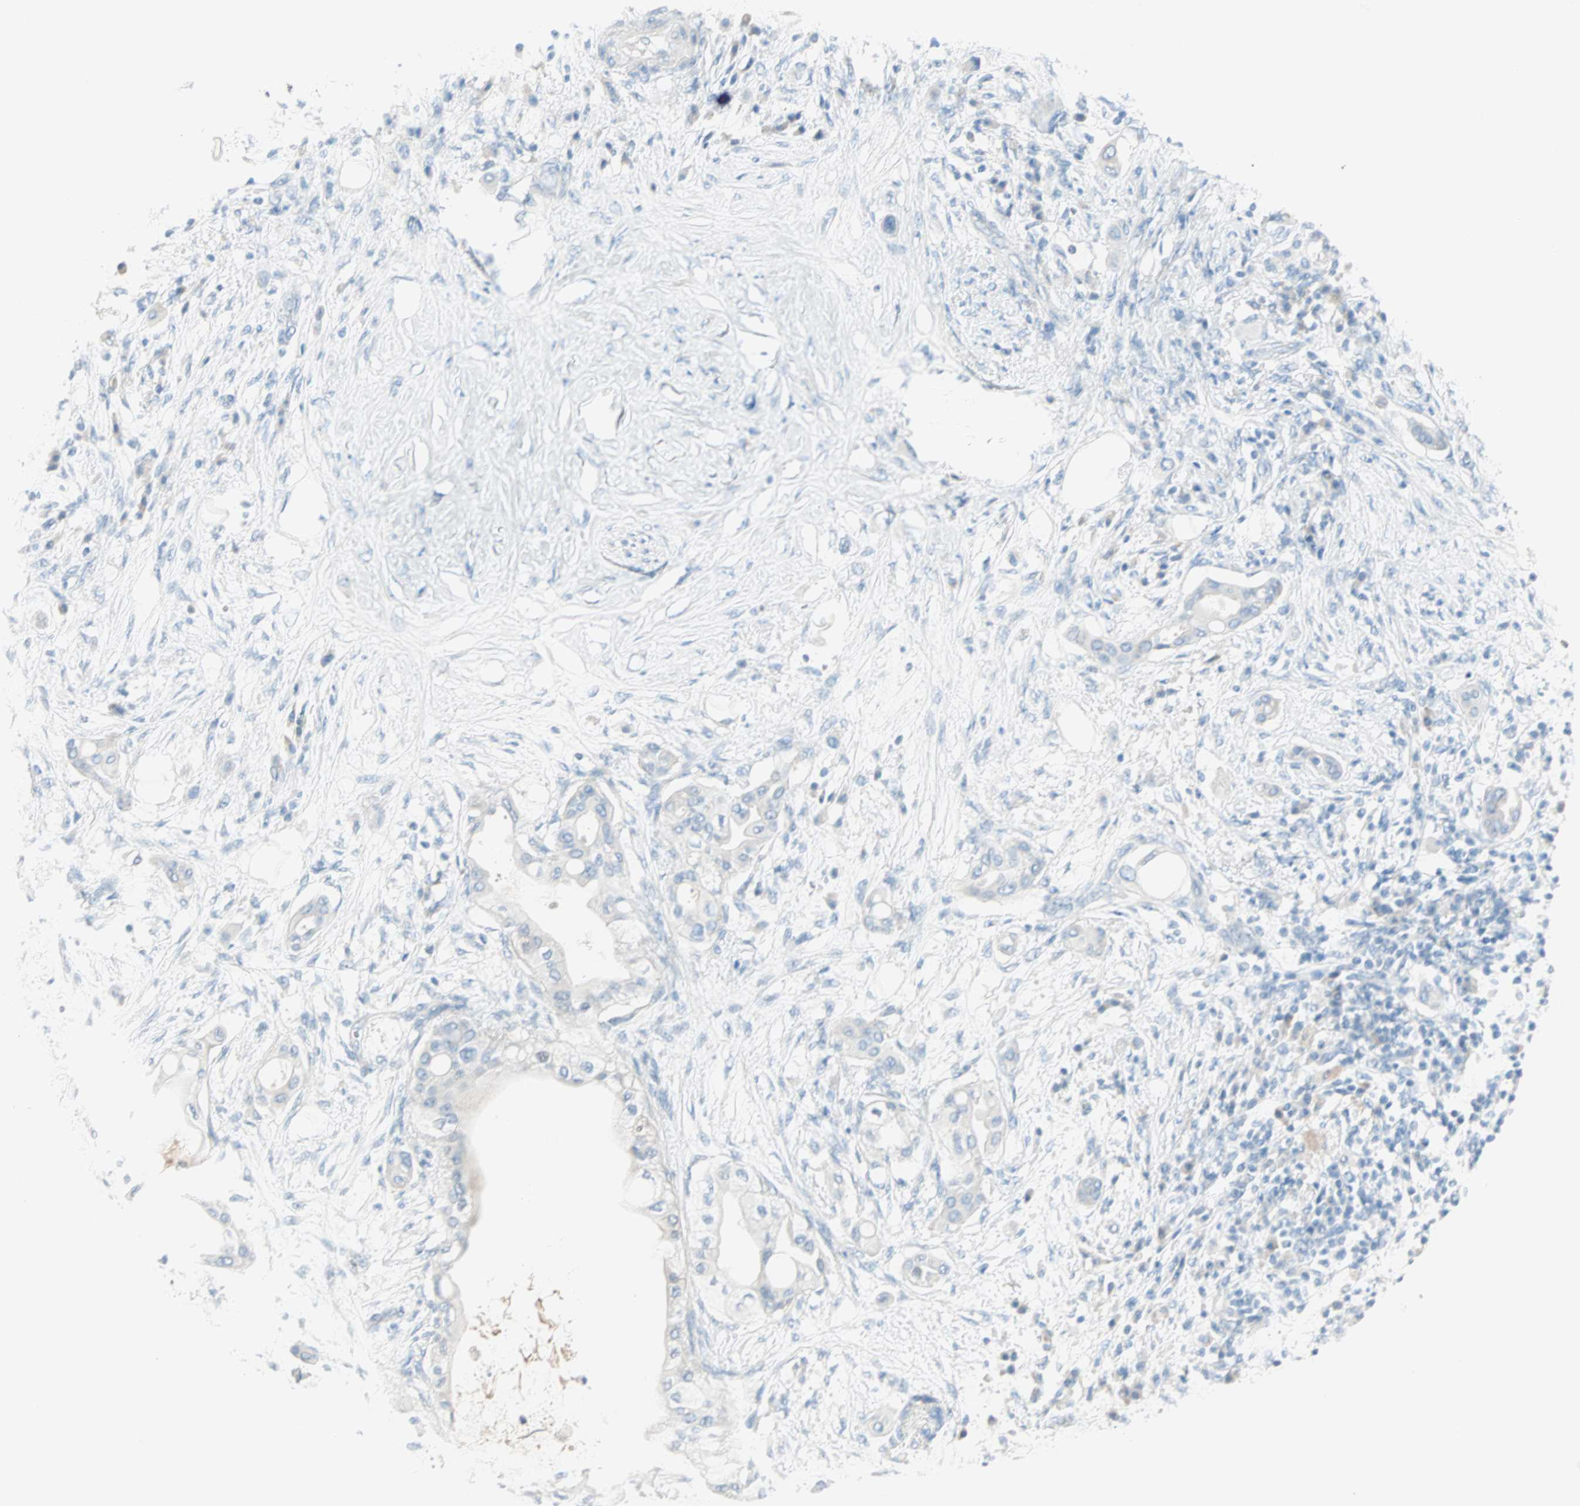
{"staining": {"intensity": "negative", "quantity": "none", "location": "none"}, "tissue": "pancreatic cancer", "cell_type": "Tumor cells", "image_type": "cancer", "snomed": [{"axis": "morphology", "description": "Adenocarcinoma, NOS"}, {"axis": "morphology", "description": "Adenocarcinoma, metastatic, NOS"}, {"axis": "topography", "description": "Lymph node"}, {"axis": "topography", "description": "Pancreas"}, {"axis": "topography", "description": "Duodenum"}], "caption": "Tumor cells are negative for brown protein staining in pancreatic cancer. (IHC, brightfield microscopy, high magnification).", "gene": "SULT1C2", "patient": {"sex": "female", "age": 64}}